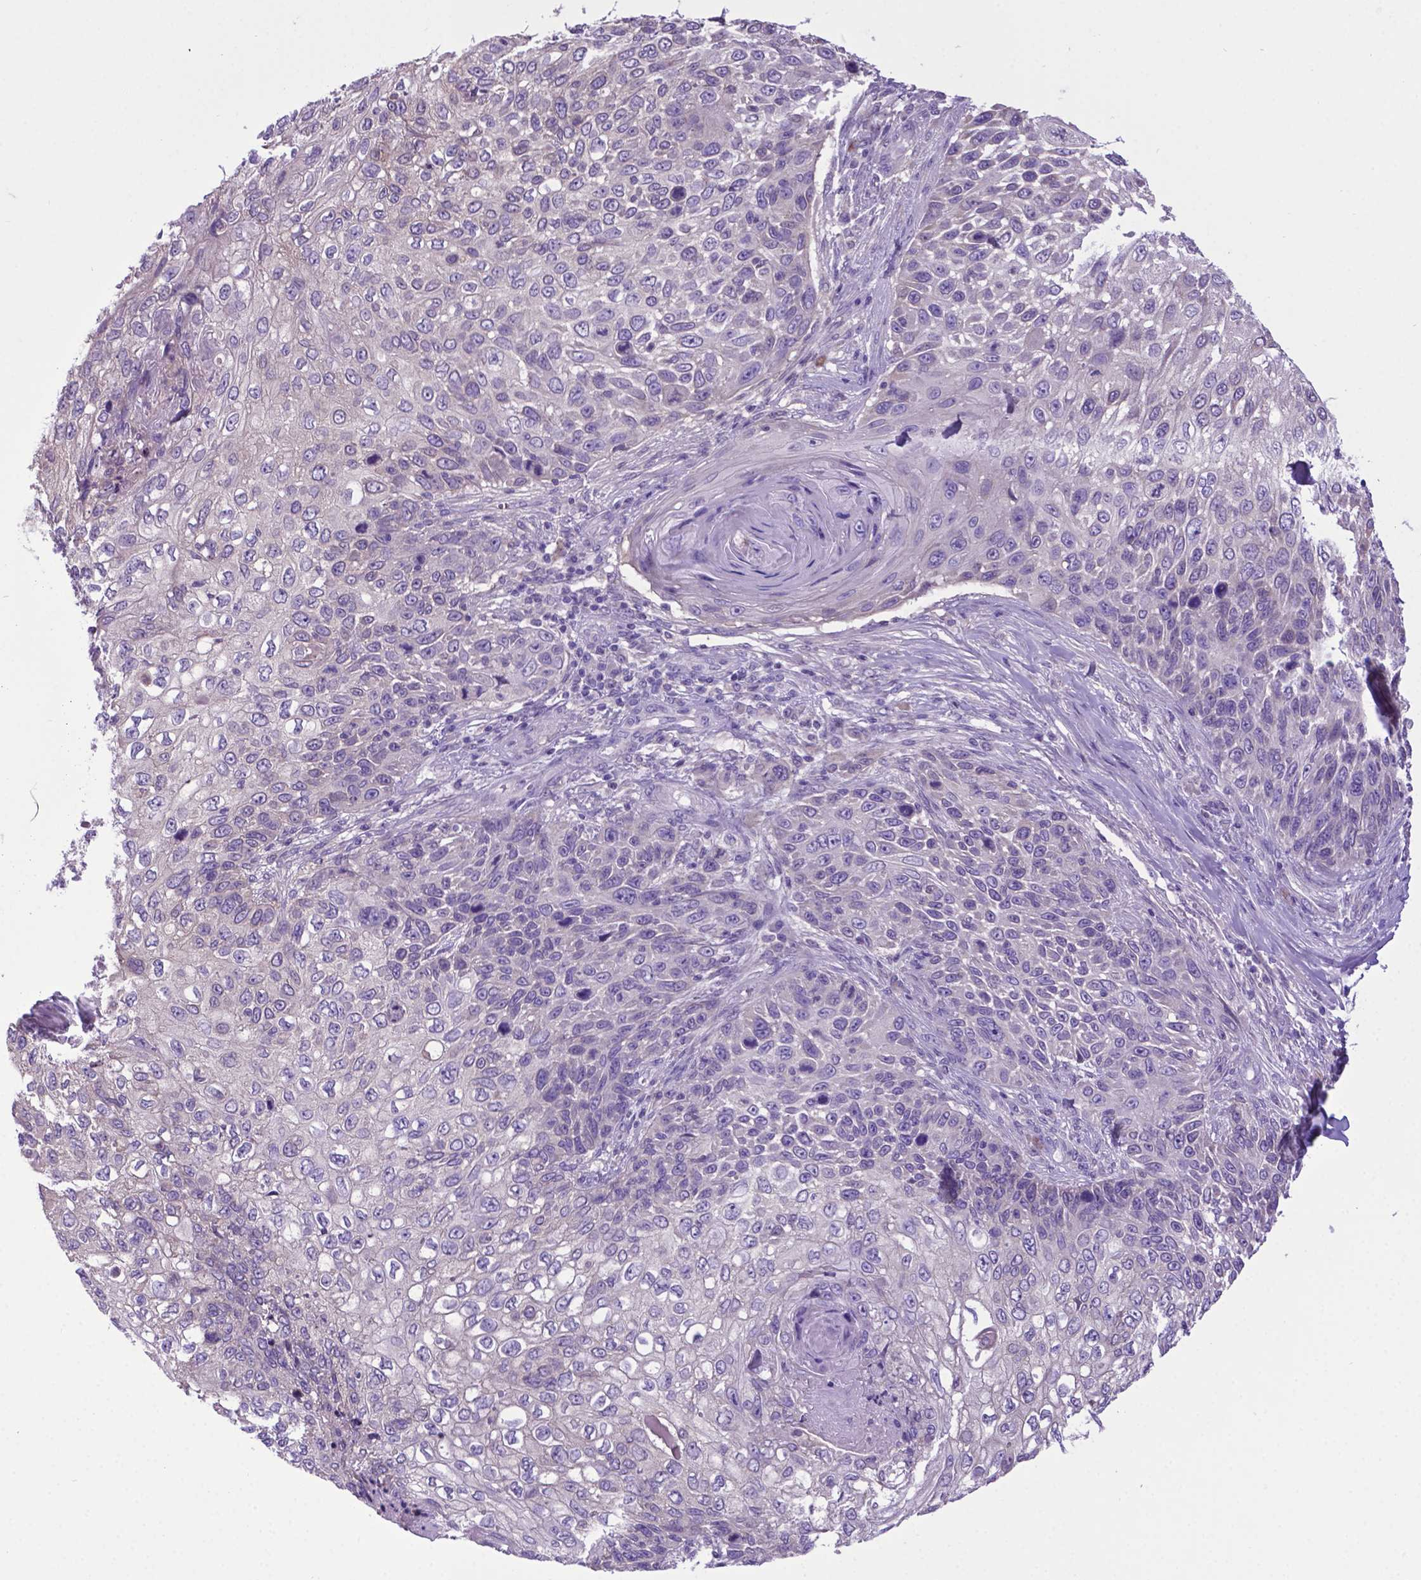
{"staining": {"intensity": "negative", "quantity": "none", "location": "none"}, "tissue": "skin cancer", "cell_type": "Tumor cells", "image_type": "cancer", "snomed": [{"axis": "morphology", "description": "Squamous cell carcinoma, NOS"}, {"axis": "topography", "description": "Skin"}], "caption": "Protein analysis of squamous cell carcinoma (skin) displays no significant staining in tumor cells.", "gene": "ADRA2B", "patient": {"sex": "male", "age": 92}}